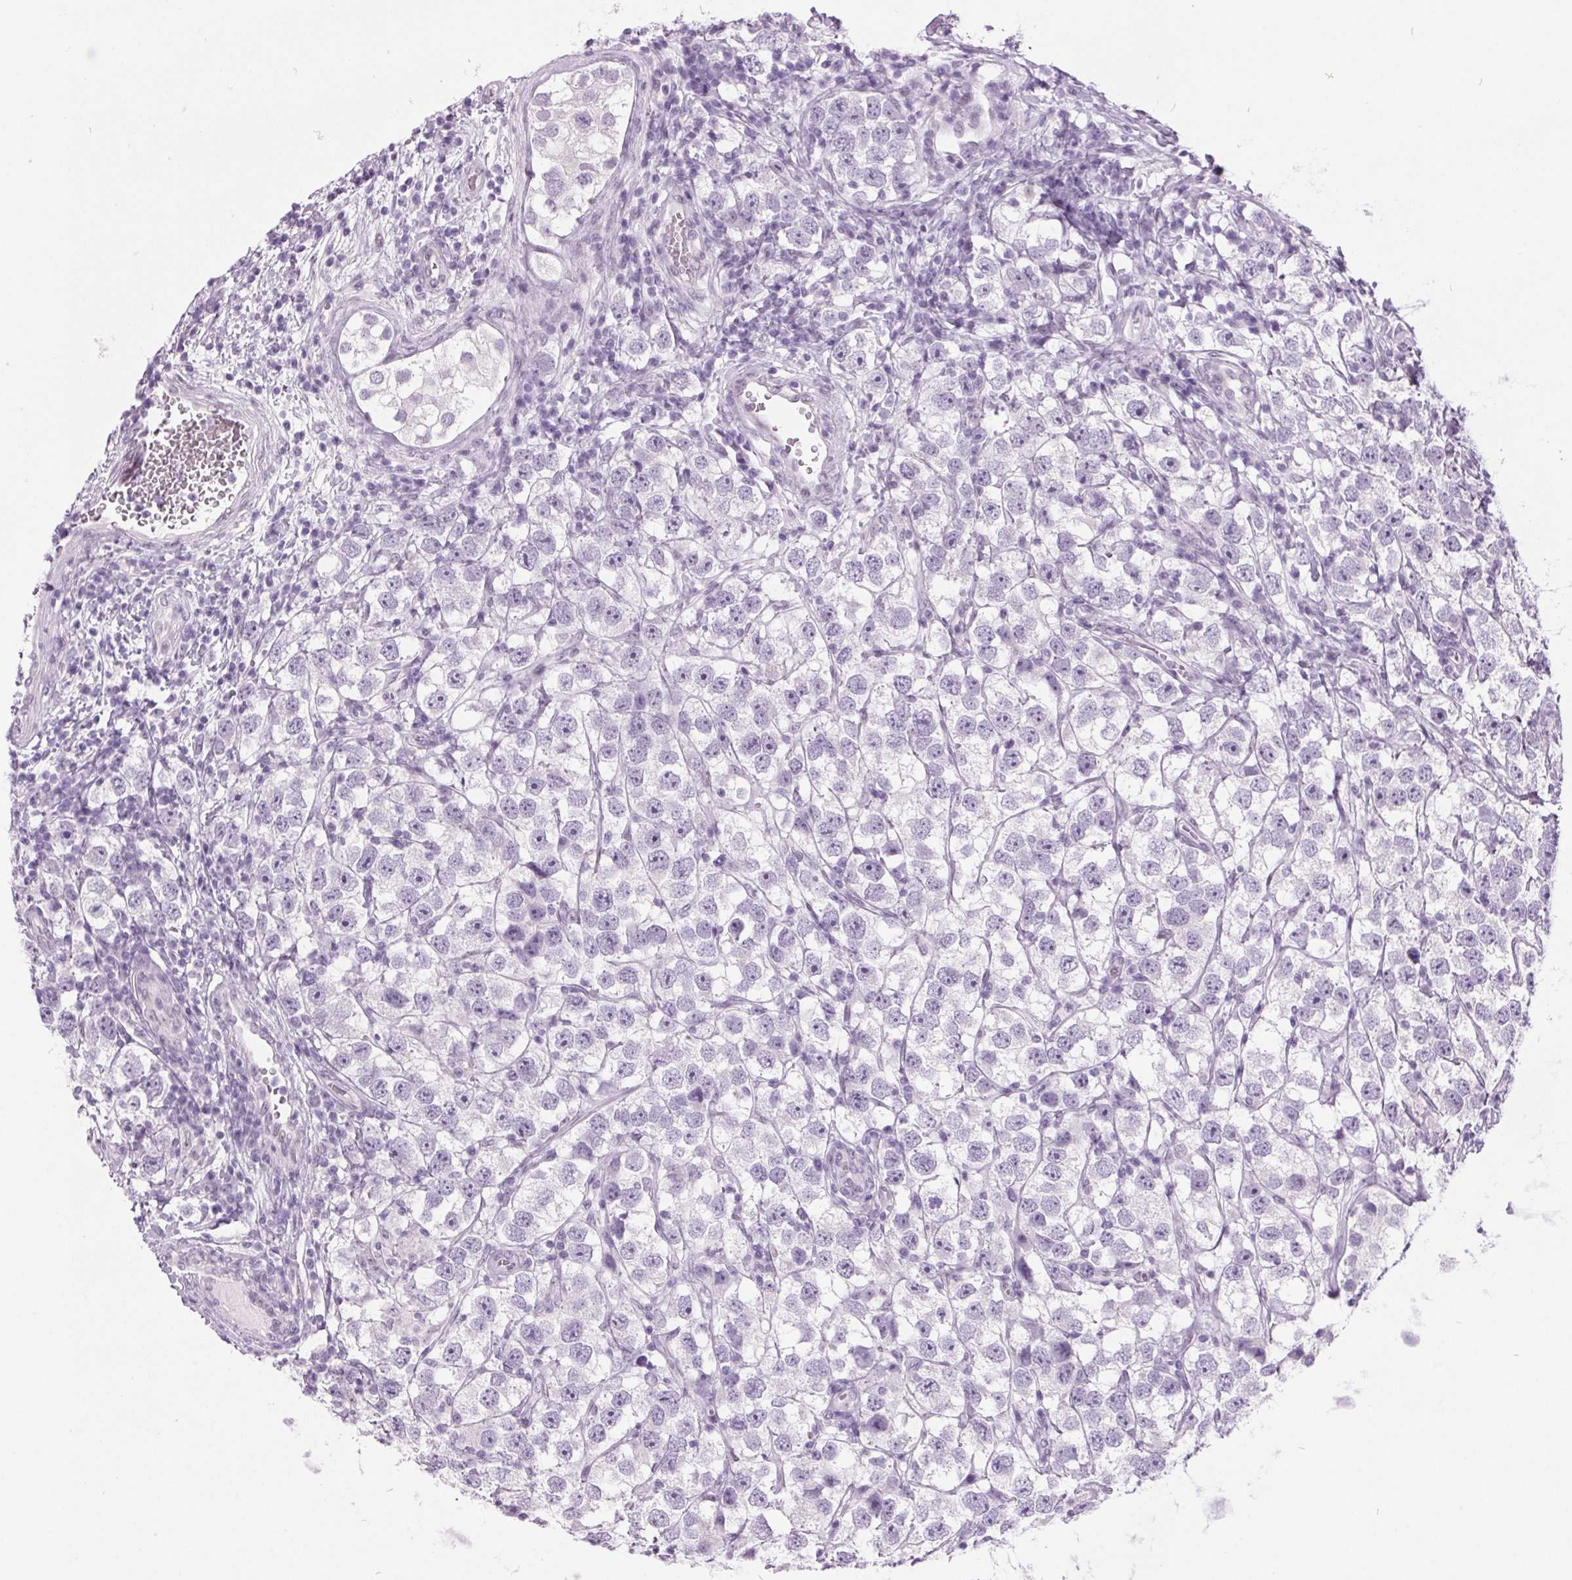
{"staining": {"intensity": "negative", "quantity": "none", "location": "none"}, "tissue": "testis cancer", "cell_type": "Tumor cells", "image_type": "cancer", "snomed": [{"axis": "morphology", "description": "Seminoma, NOS"}, {"axis": "topography", "description": "Testis"}], "caption": "Immunohistochemistry (IHC) of testis seminoma exhibits no positivity in tumor cells.", "gene": "ODAD2", "patient": {"sex": "male", "age": 26}}